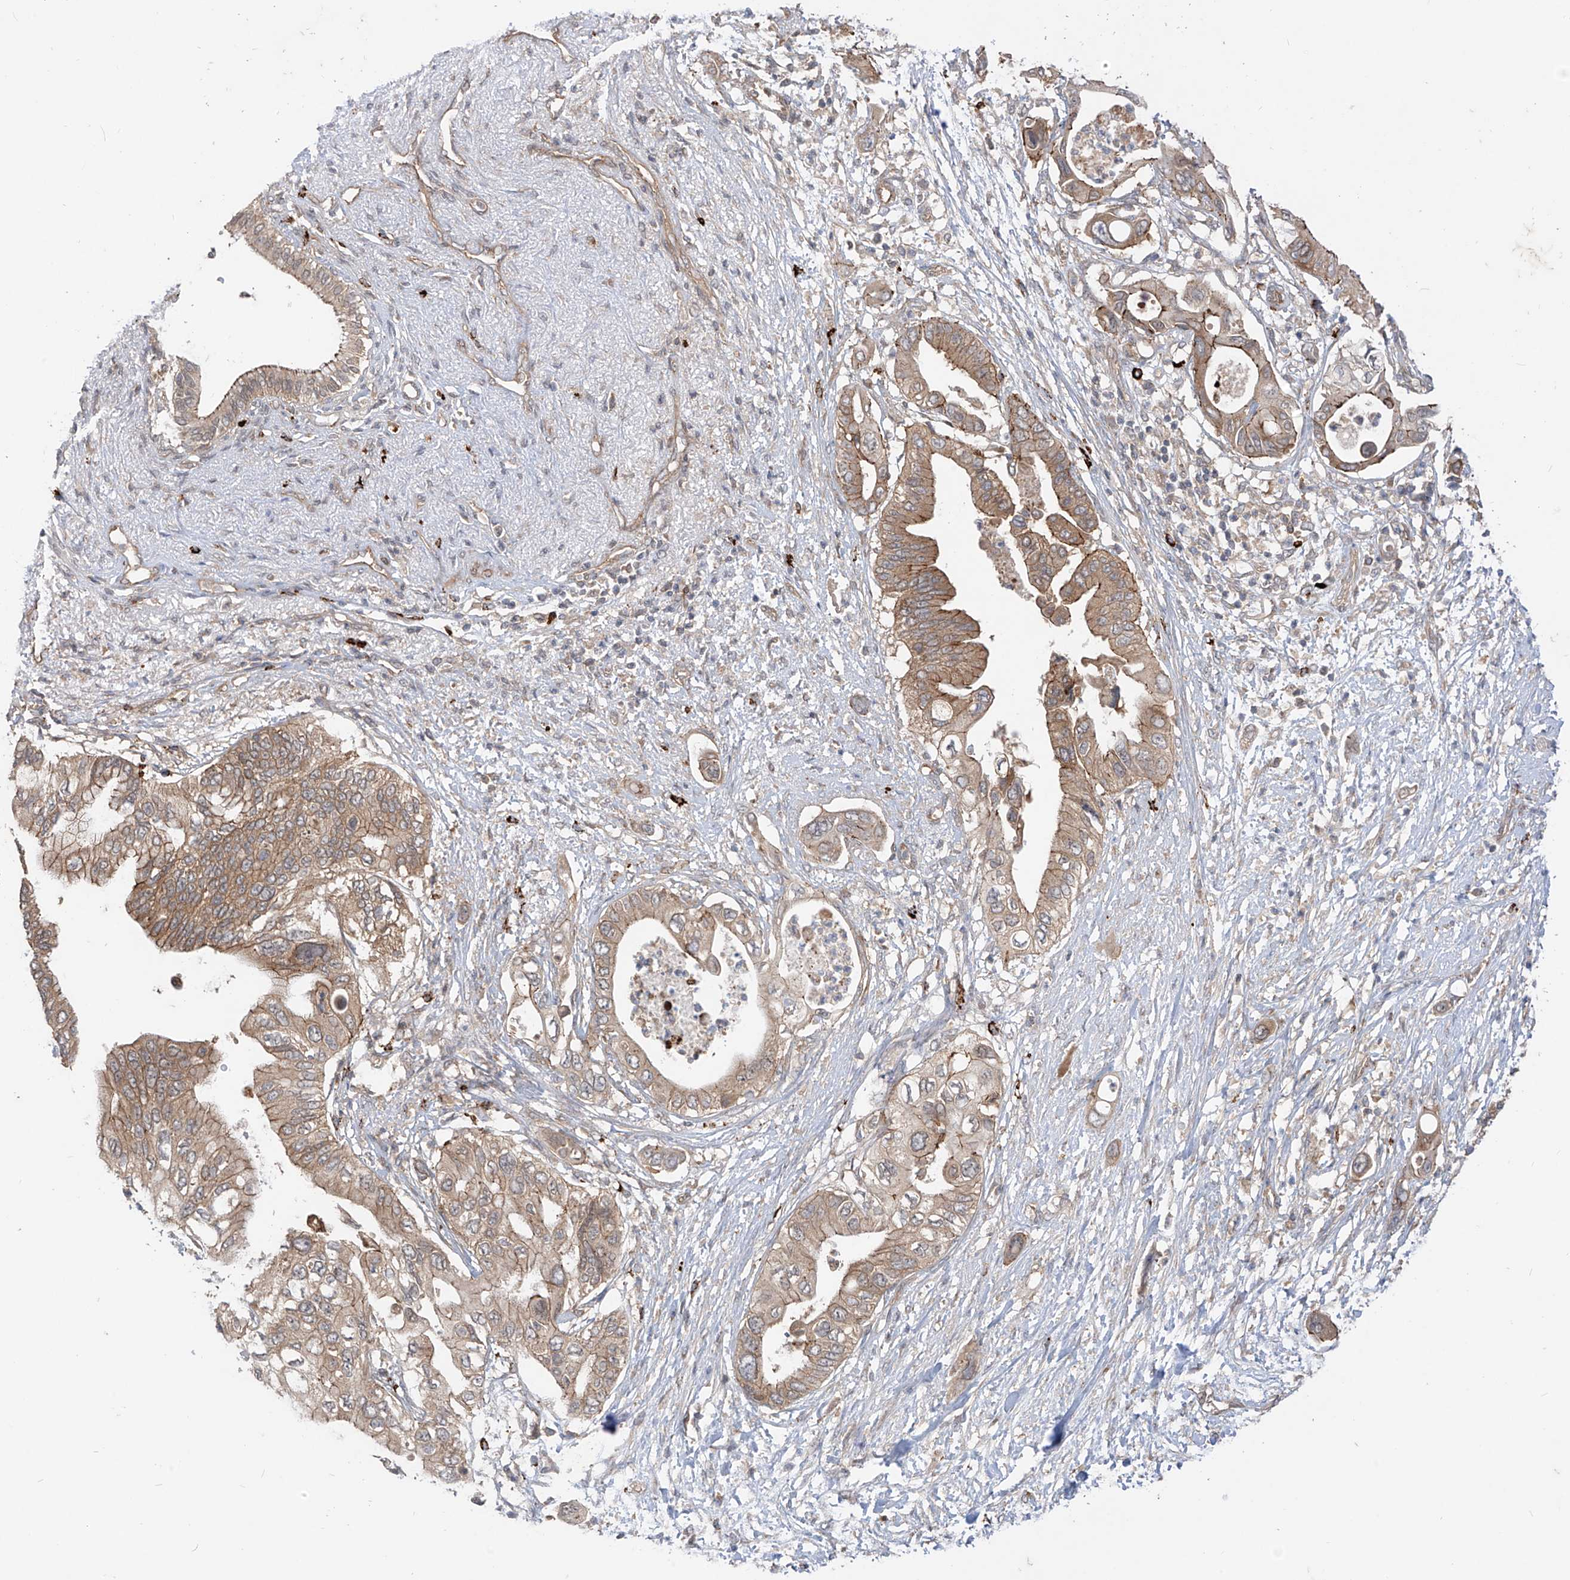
{"staining": {"intensity": "moderate", "quantity": ">75%", "location": "cytoplasmic/membranous"}, "tissue": "pancreatic cancer", "cell_type": "Tumor cells", "image_type": "cancer", "snomed": [{"axis": "morphology", "description": "Adenocarcinoma, NOS"}, {"axis": "topography", "description": "Pancreas"}], "caption": "Immunohistochemistry image of pancreatic adenocarcinoma stained for a protein (brown), which shows medium levels of moderate cytoplasmic/membranous expression in approximately >75% of tumor cells.", "gene": "MTUS2", "patient": {"sex": "male", "age": 66}}